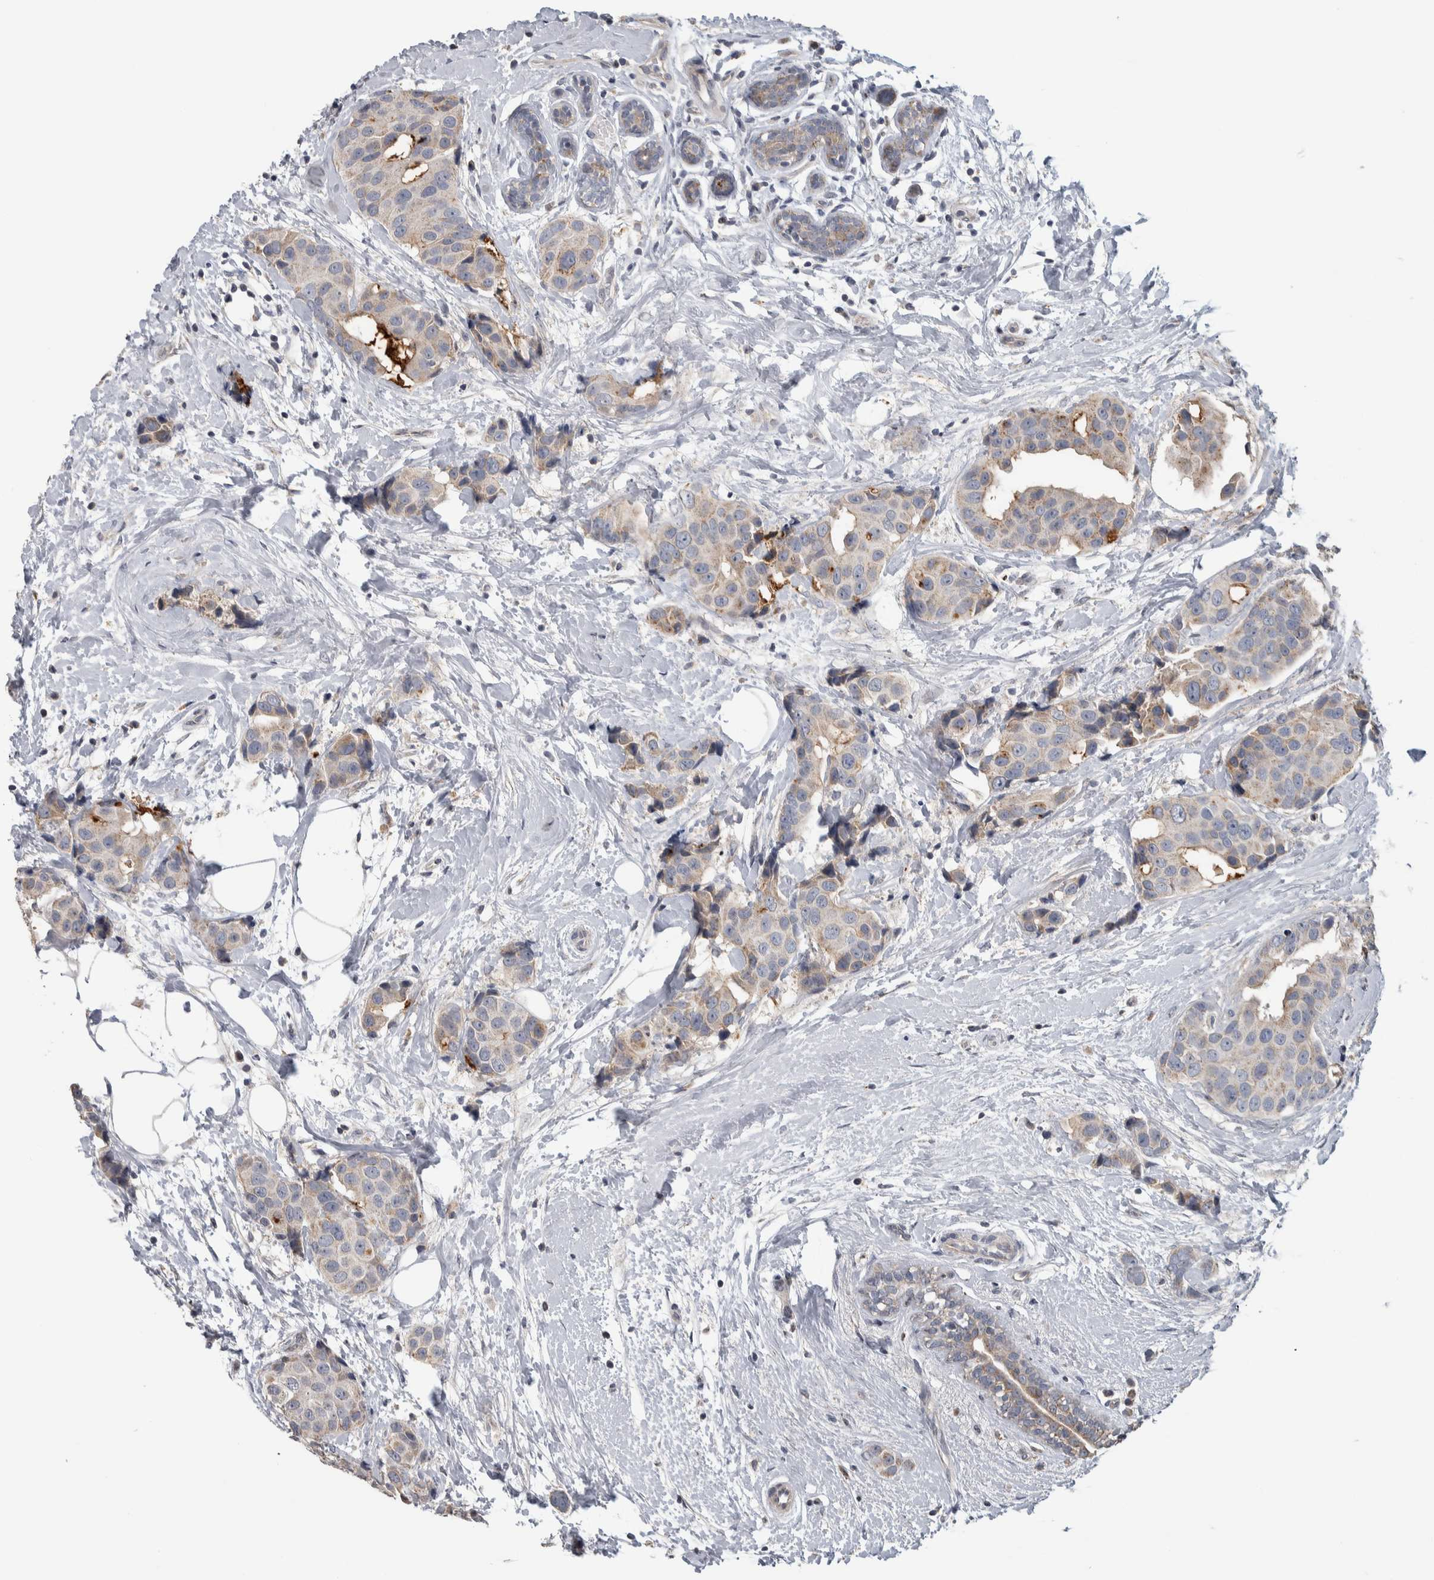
{"staining": {"intensity": "weak", "quantity": "25%-75%", "location": "cytoplasmic/membranous"}, "tissue": "breast cancer", "cell_type": "Tumor cells", "image_type": "cancer", "snomed": [{"axis": "morphology", "description": "Normal tissue, NOS"}, {"axis": "morphology", "description": "Duct carcinoma"}, {"axis": "topography", "description": "Breast"}], "caption": "Immunohistochemical staining of invasive ductal carcinoma (breast) shows low levels of weak cytoplasmic/membranous protein expression in approximately 25%-75% of tumor cells.", "gene": "FAM83G", "patient": {"sex": "female", "age": 39}}